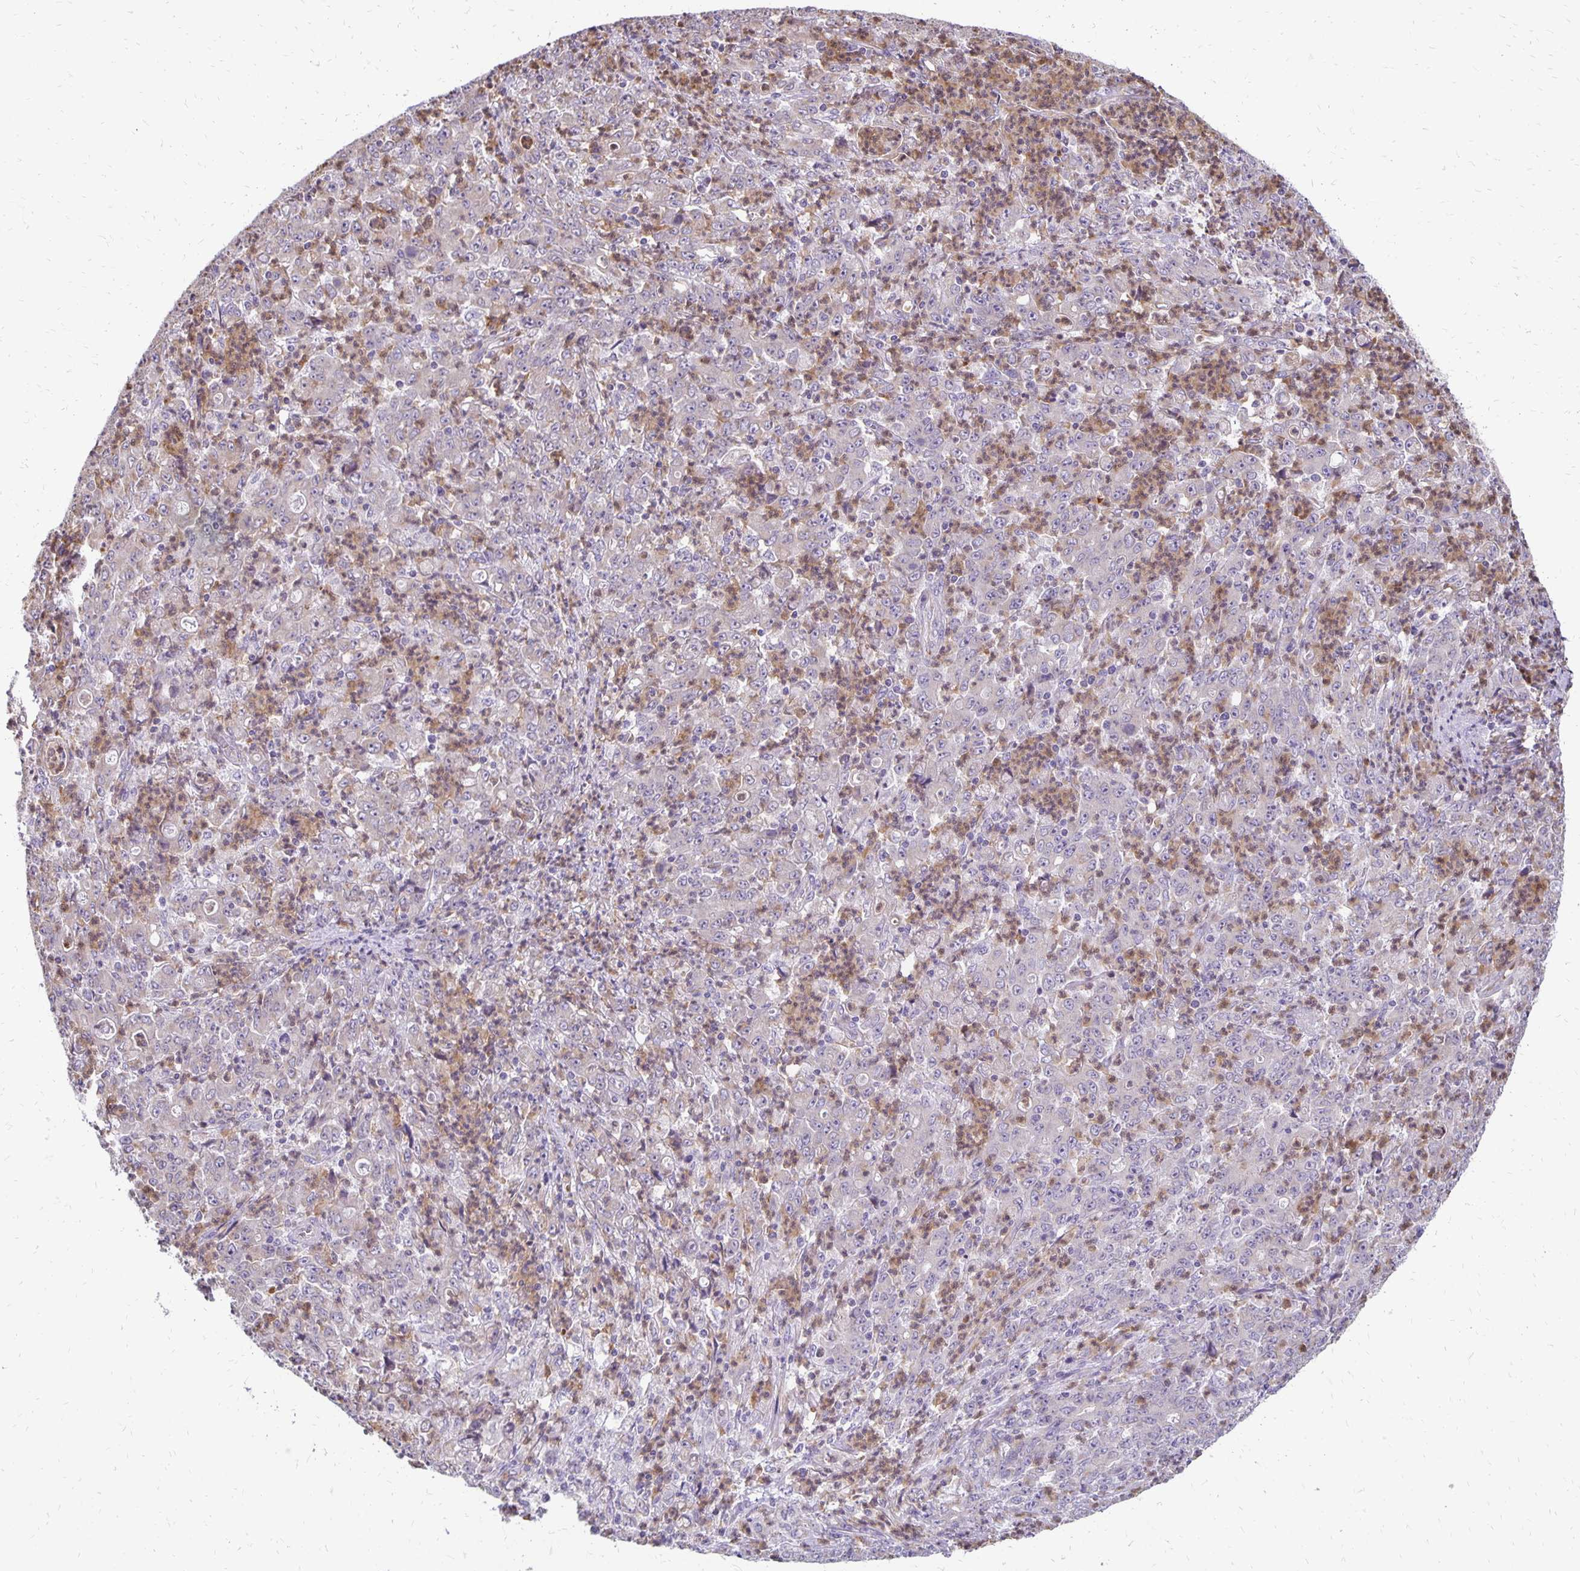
{"staining": {"intensity": "negative", "quantity": "none", "location": "none"}, "tissue": "stomach cancer", "cell_type": "Tumor cells", "image_type": "cancer", "snomed": [{"axis": "morphology", "description": "Adenocarcinoma, NOS"}, {"axis": "topography", "description": "Stomach, lower"}], "caption": "A histopathology image of stomach adenocarcinoma stained for a protein shows no brown staining in tumor cells. (DAB IHC with hematoxylin counter stain).", "gene": "FN3K", "patient": {"sex": "female", "age": 71}}